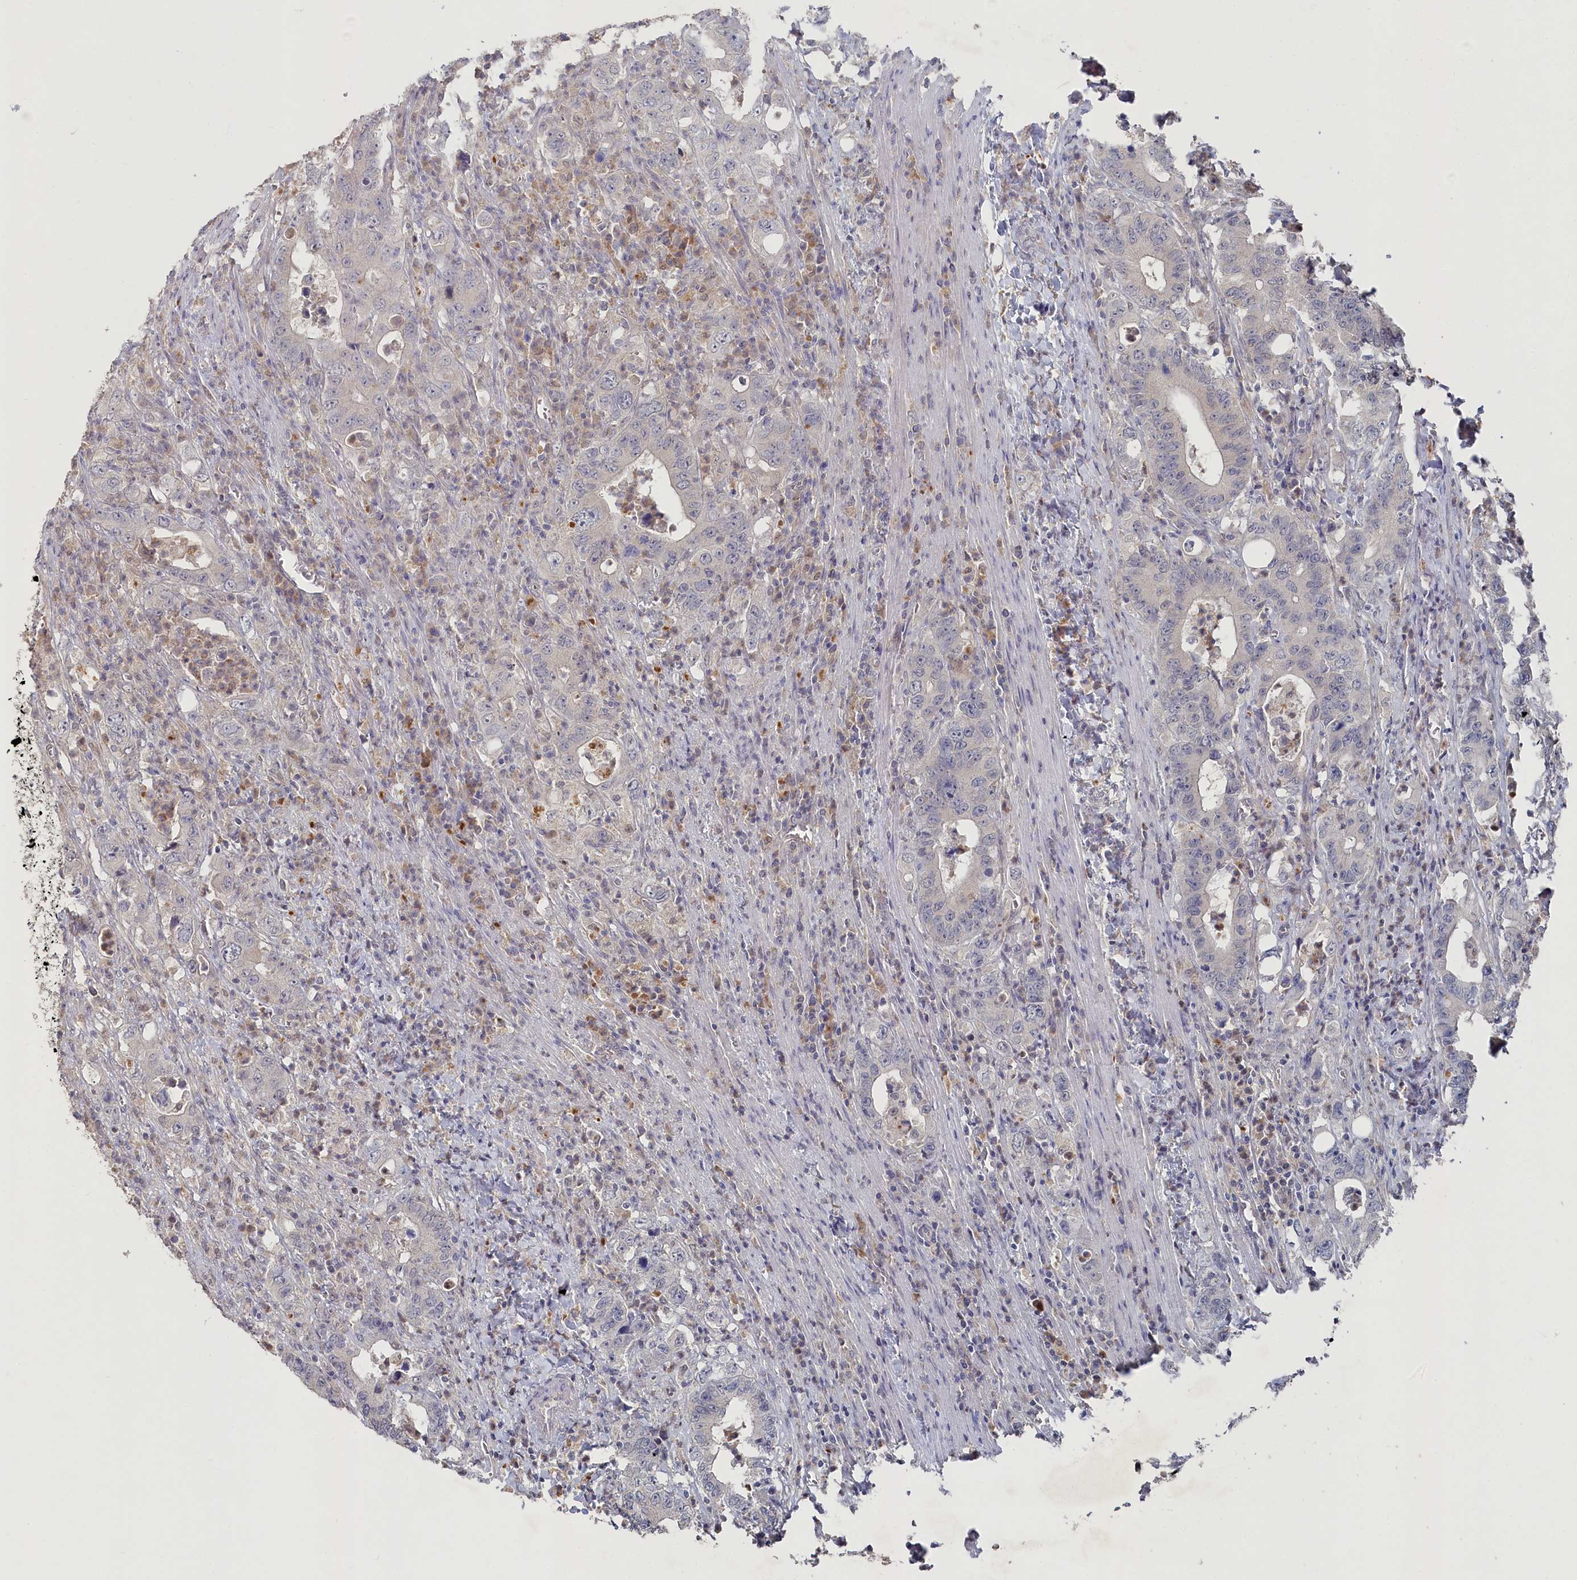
{"staining": {"intensity": "negative", "quantity": "none", "location": "none"}, "tissue": "colorectal cancer", "cell_type": "Tumor cells", "image_type": "cancer", "snomed": [{"axis": "morphology", "description": "Adenocarcinoma, NOS"}, {"axis": "topography", "description": "Colon"}], "caption": "Tumor cells show no significant protein expression in colorectal cancer.", "gene": "TGFBRAP1", "patient": {"sex": "female", "age": 75}}